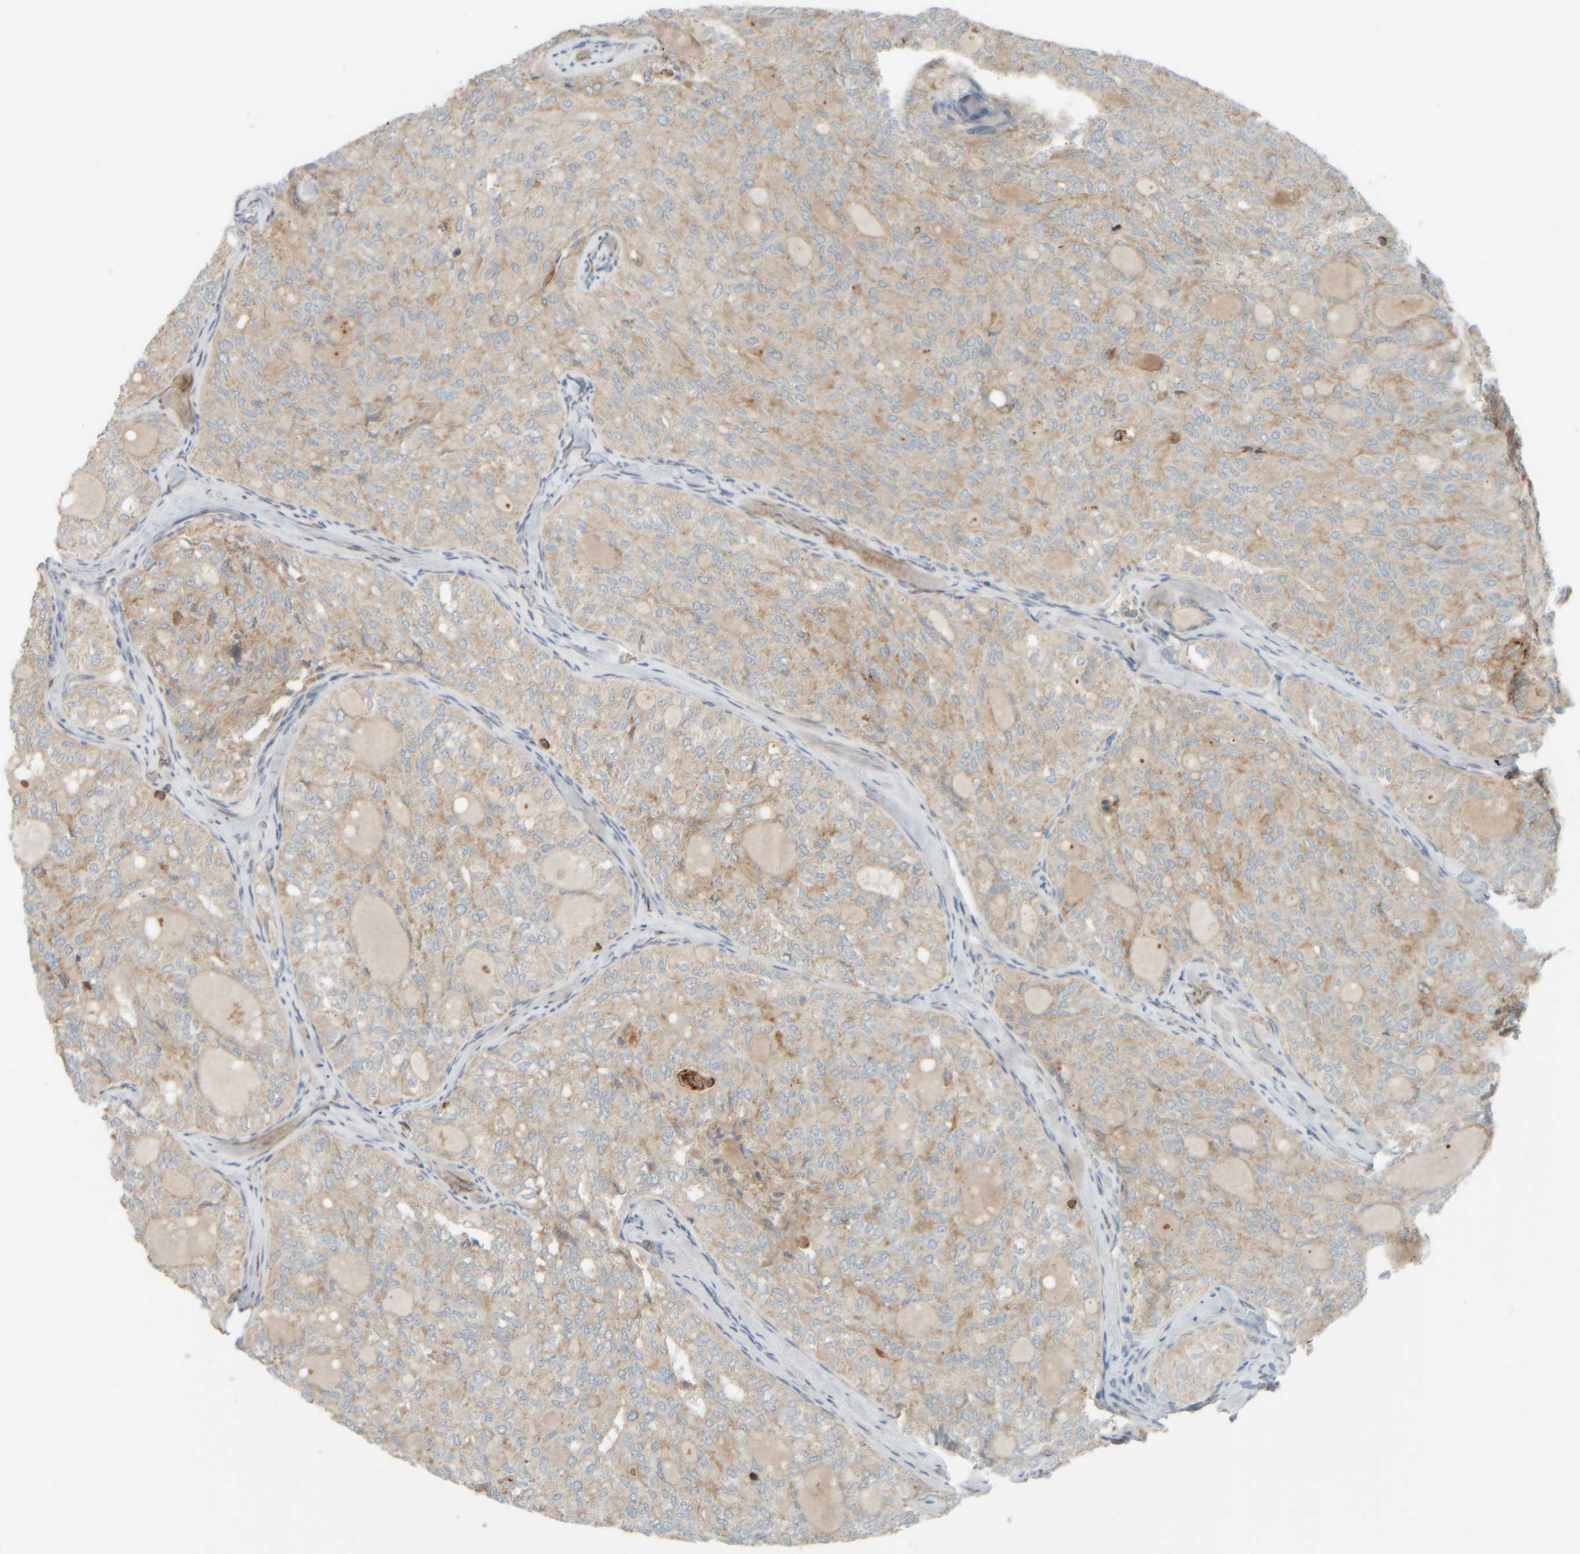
{"staining": {"intensity": "weak", "quantity": "25%-75%", "location": "cytoplasmic/membranous"}, "tissue": "thyroid cancer", "cell_type": "Tumor cells", "image_type": "cancer", "snomed": [{"axis": "morphology", "description": "Follicular adenoma carcinoma, NOS"}, {"axis": "topography", "description": "Thyroid gland"}], "caption": "The histopathology image shows a brown stain indicating the presence of a protein in the cytoplasmic/membranous of tumor cells in thyroid follicular adenoma carcinoma.", "gene": "SPAG5", "patient": {"sex": "male", "age": 75}}